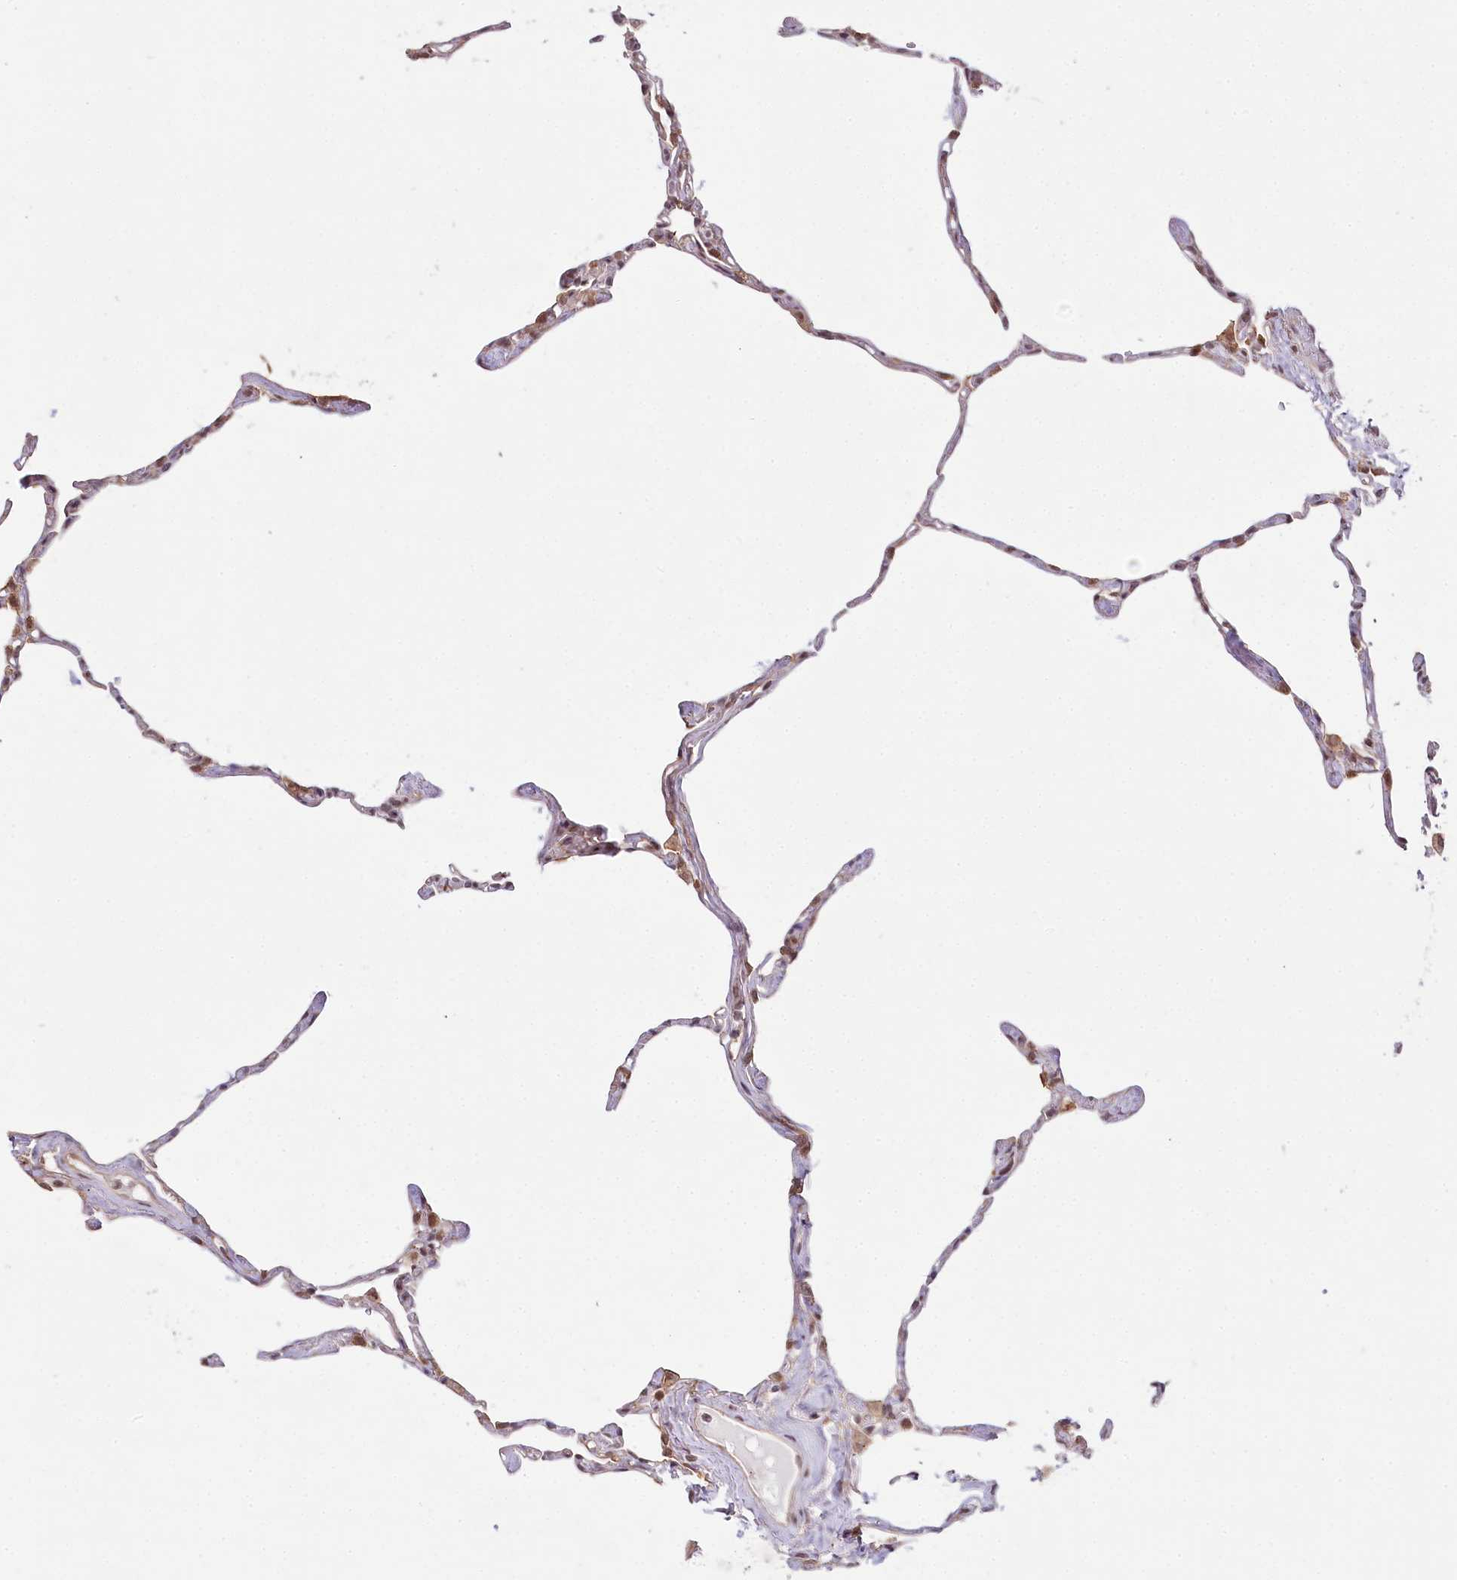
{"staining": {"intensity": "negative", "quantity": "none", "location": "none"}, "tissue": "lung", "cell_type": "Alveolar cells", "image_type": "normal", "snomed": [{"axis": "morphology", "description": "Normal tissue, NOS"}, {"axis": "topography", "description": "Lung"}], "caption": "Immunohistochemical staining of normal lung displays no significant staining in alveolar cells.", "gene": "TUBGCP2", "patient": {"sex": "male", "age": 65}}